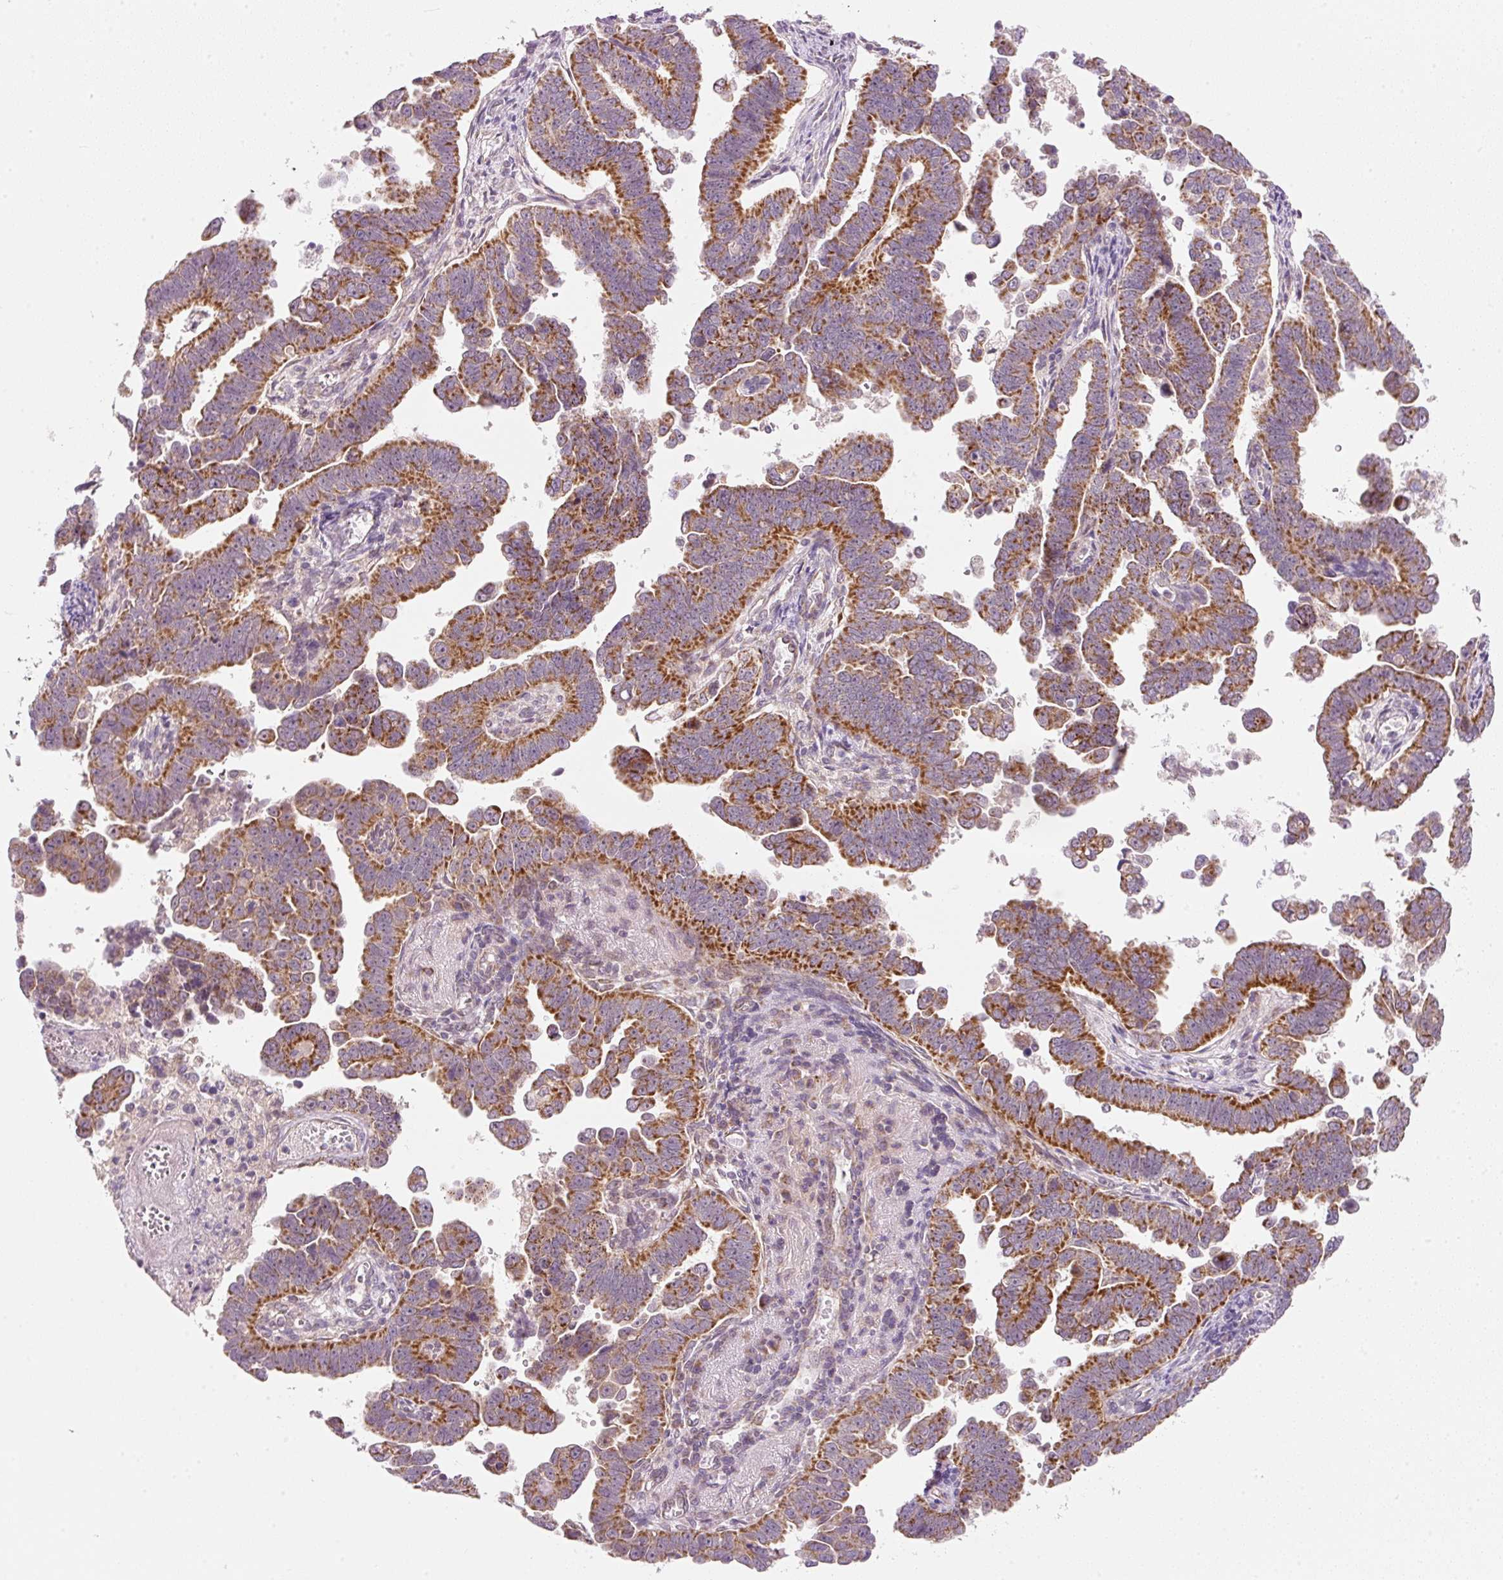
{"staining": {"intensity": "strong", "quantity": ">75%", "location": "cytoplasmic/membranous"}, "tissue": "endometrial cancer", "cell_type": "Tumor cells", "image_type": "cancer", "snomed": [{"axis": "morphology", "description": "Adenocarcinoma, NOS"}, {"axis": "topography", "description": "Endometrium"}], "caption": "Adenocarcinoma (endometrial) tissue demonstrates strong cytoplasmic/membranous expression in approximately >75% of tumor cells, visualized by immunohistochemistry.", "gene": "FAM78B", "patient": {"sex": "female", "age": 75}}